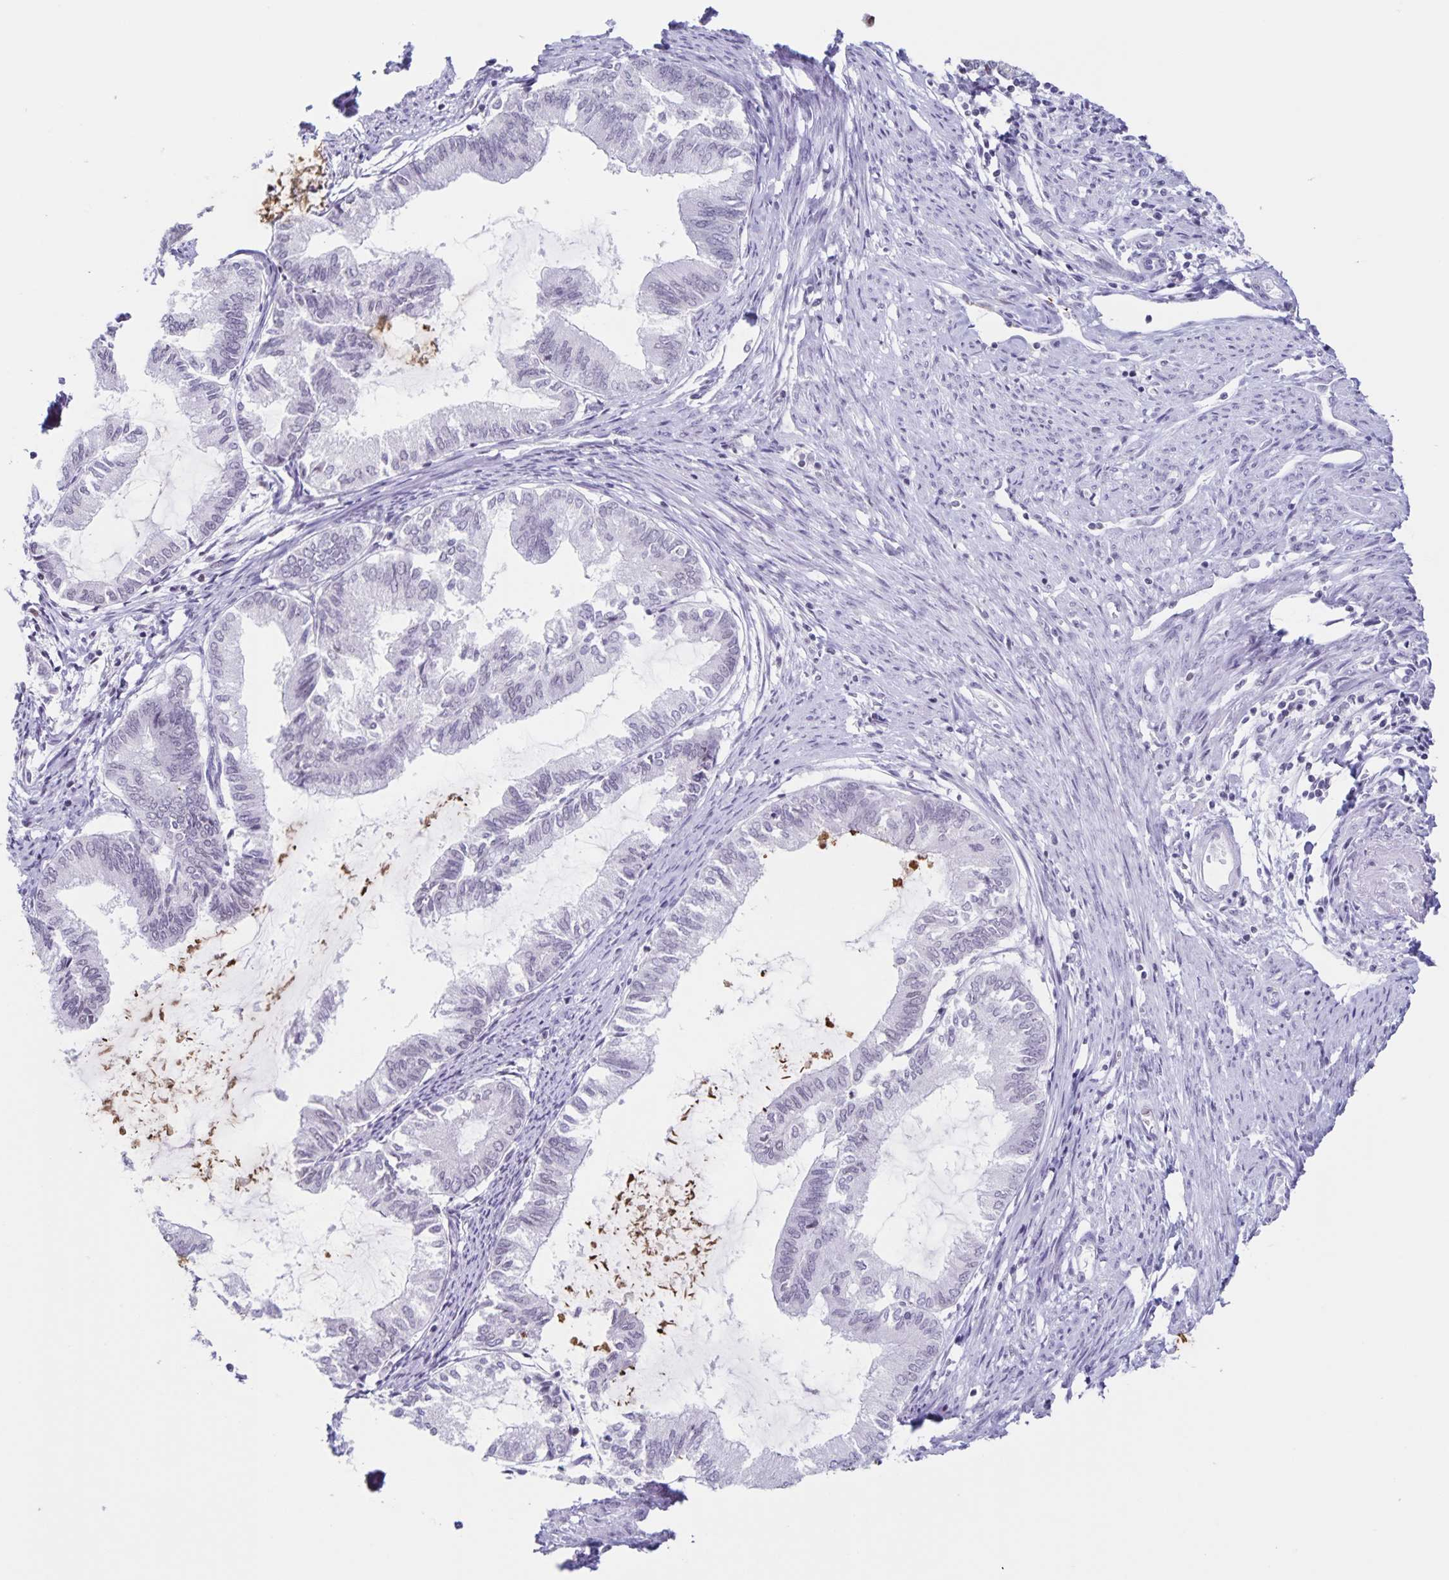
{"staining": {"intensity": "negative", "quantity": "none", "location": "none"}, "tissue": "endometrial cancer", "cell_type": "Tumor cells", "image_type": "cancer", "snomed": [{"axis": "morphology", "description": "Adenocarcinoma, NOS"}, {"axis": "topography", "description": "Endometrium"}], "caption": "IHC micrograph of endometrial cancer (adenocarcinoma) stained for a protein (brown), which reveals no positivity in tumor cells.", "gene": "LCE6A", "patient": {"sex": "female", "age": 86}}